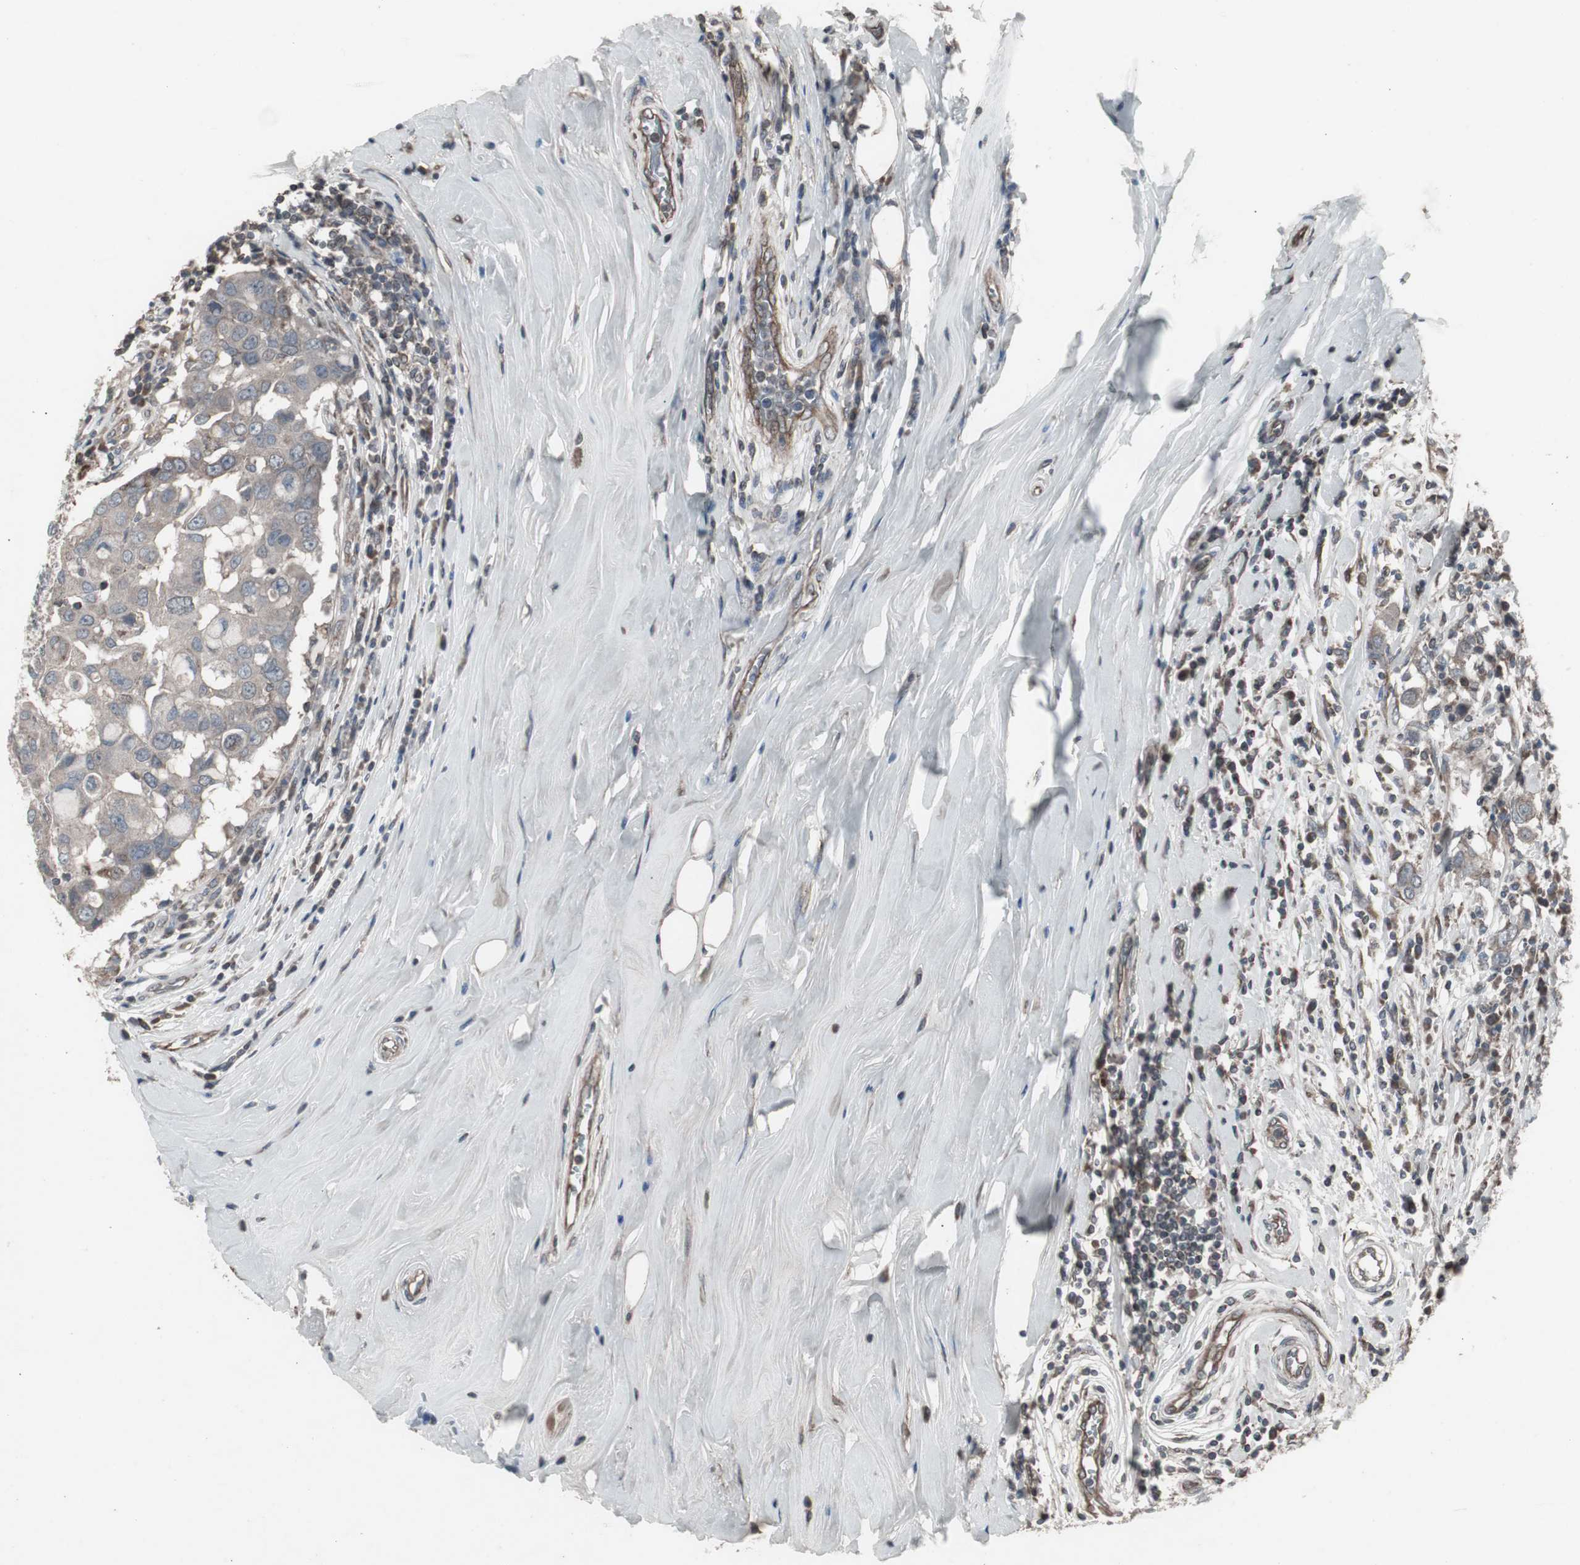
{"staining": {"intensity": "weak", "quantity": "<25%", "location": "cytoplasmic/membranous"}, "tissue": "breast cancer", "cell_type": "Tumor cells", "image_type": "cancer", "snomed": [{"axis": "morphology", "description": "Duct carcinoma"}, {"axis": "topography", "description": "Breast"}], "caption": "Immunohistochemical staining of human breast cancer demonstrates no significant expression in tumor cells. (Brightfield microscopy of DAB (3,3'-diaminobenzidine) IHC at high magnification).", "gene": "SSTR2", "patient": {"sex": "female", "age": 27}}